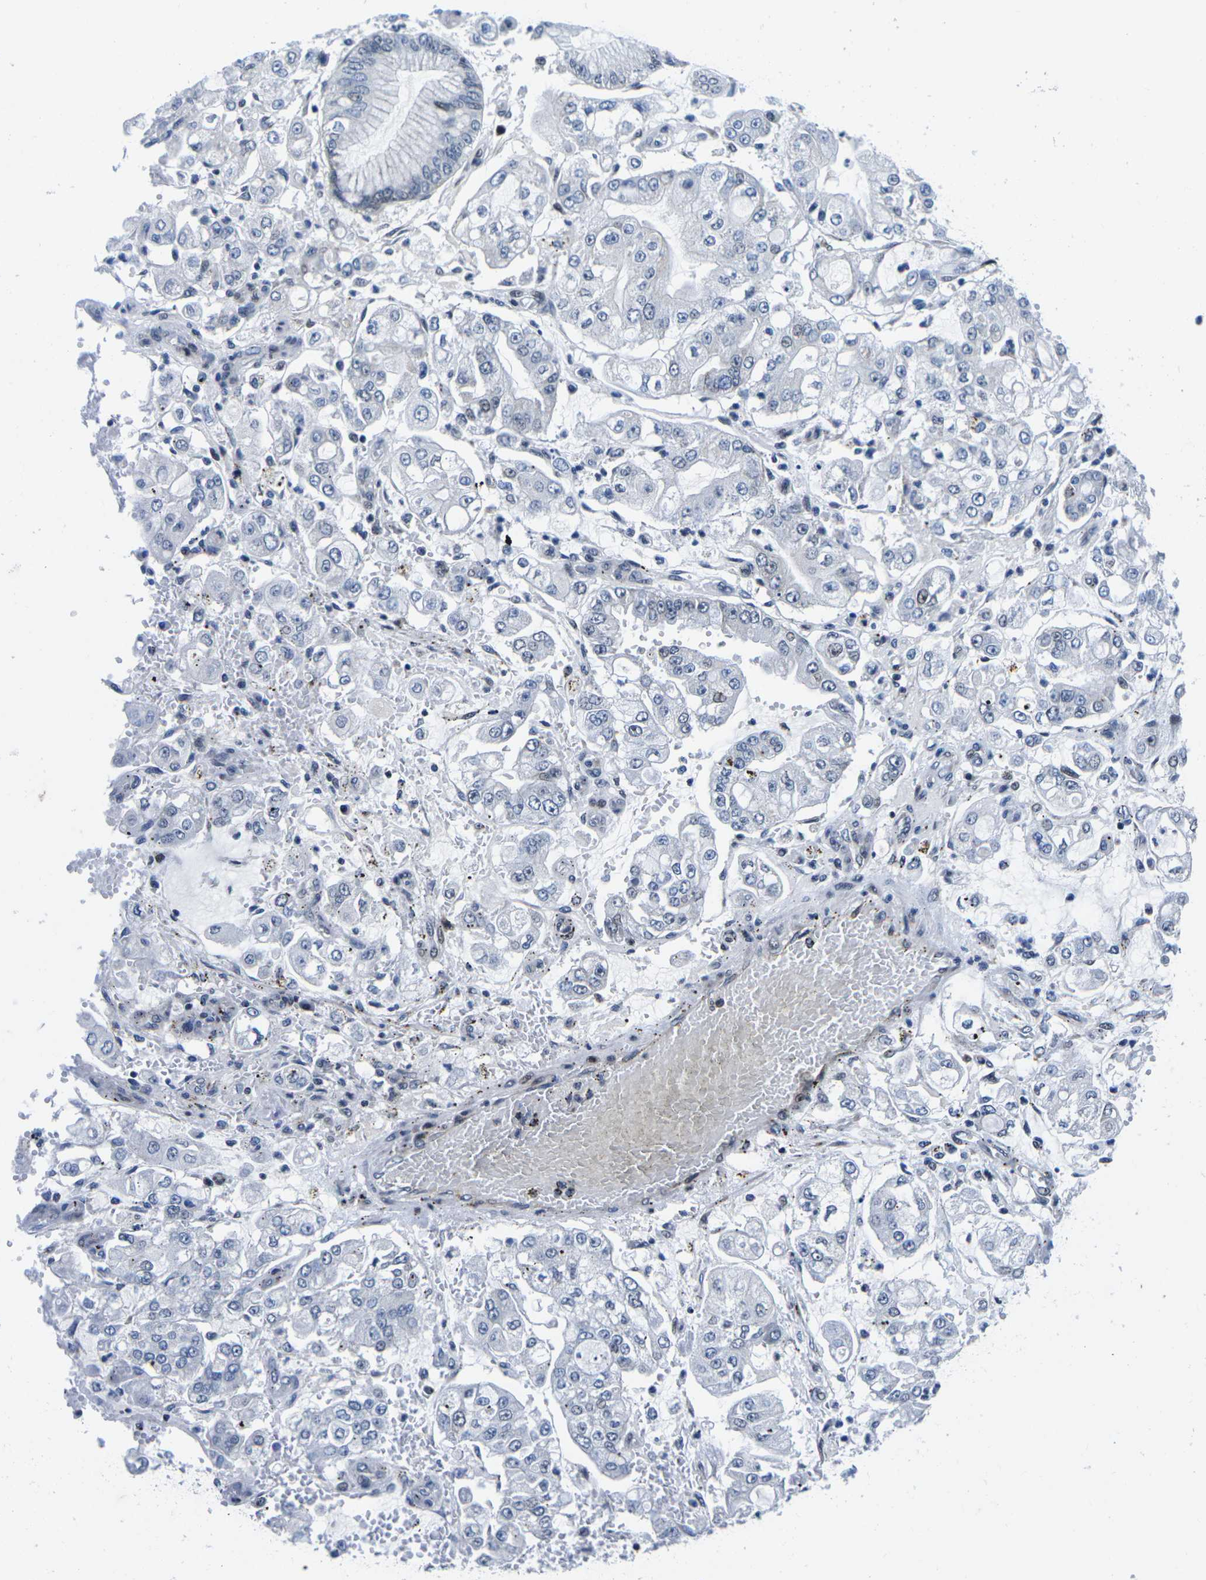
{"staining": {"intensity": "negative", "quantity": "none", "location": "none"}, "tissue": "stomach cancer", "cell_type": "Tumor cells", "image_type": "cancer", "snomed": [{"axis": "morphology", "description": "Adenocarcinoma, NOS"}, {"axis": "topography", "description": "Stomach"}], "caption": "This is an IHC micrograph of human stomach cancer (adenocarcinoma). There is no staining in tumor cells.", "gene": "CDC73", "patient": {"sex": "male", "age": 76}}